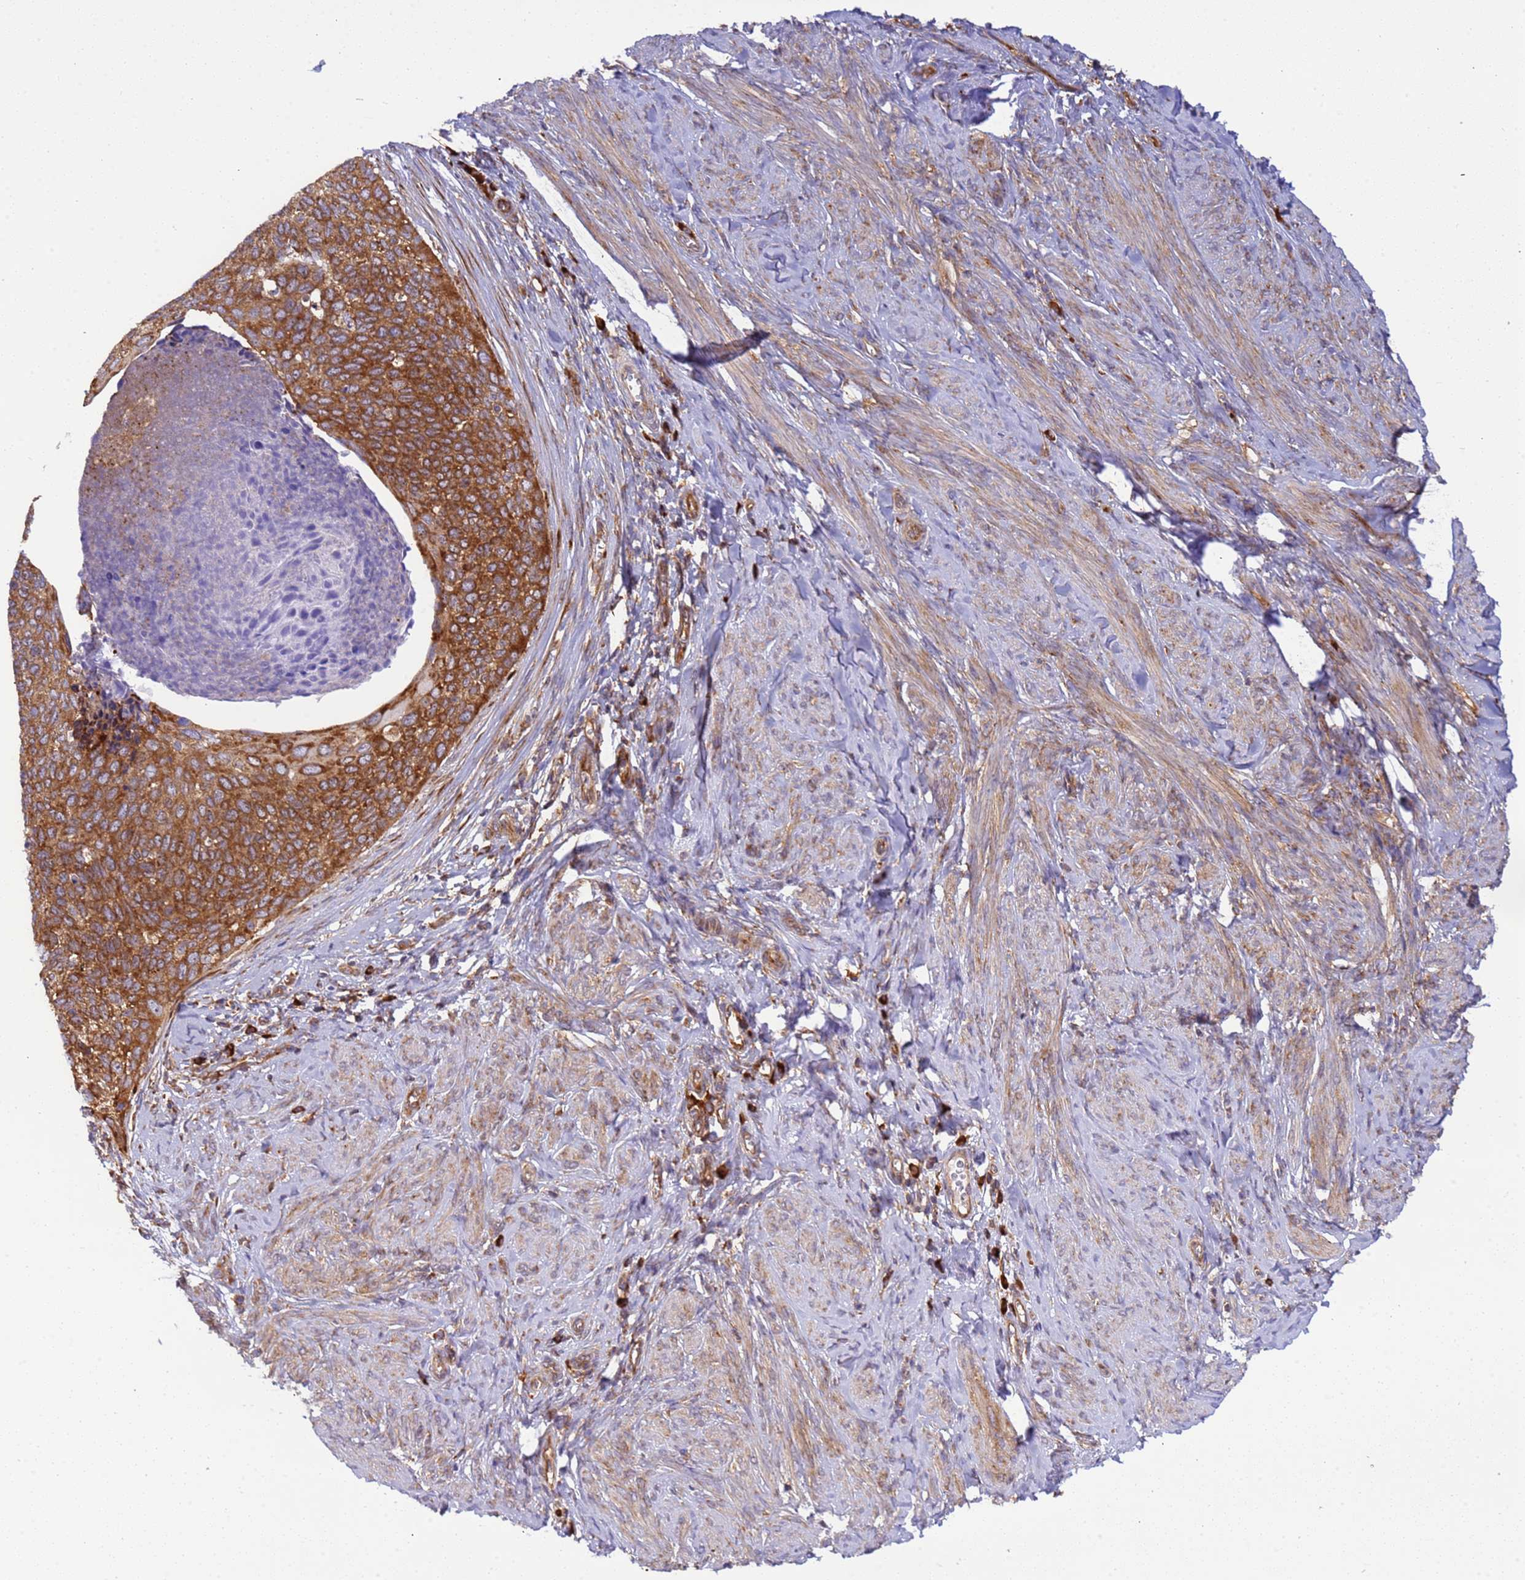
{"staining": {"intensity": "strong", "quantity": ">75%", "location": "cytoplasmic/membranous"}, "tissue": "cervical cancer", "cell_type": "Tumor cells", "image_type": "cancer", "snomed": [{"axis": "morphology", "description": "Squamous cell carcinoma, NOS"}, {"axis": "topography", "description": "Cervix"}], "caption": "IHC image of neoplastic tissue: squamous cell carcinoma (cervical) stained using immunohistochemistry exhibits high levels of strong protein expression localized specifically in the cytoplasmic/membranous of tumor cells, appearing as a cytoplasmic/membranous brown color.", "gene": "RPL36", "patient": {"sex": "female", "age": 80}}